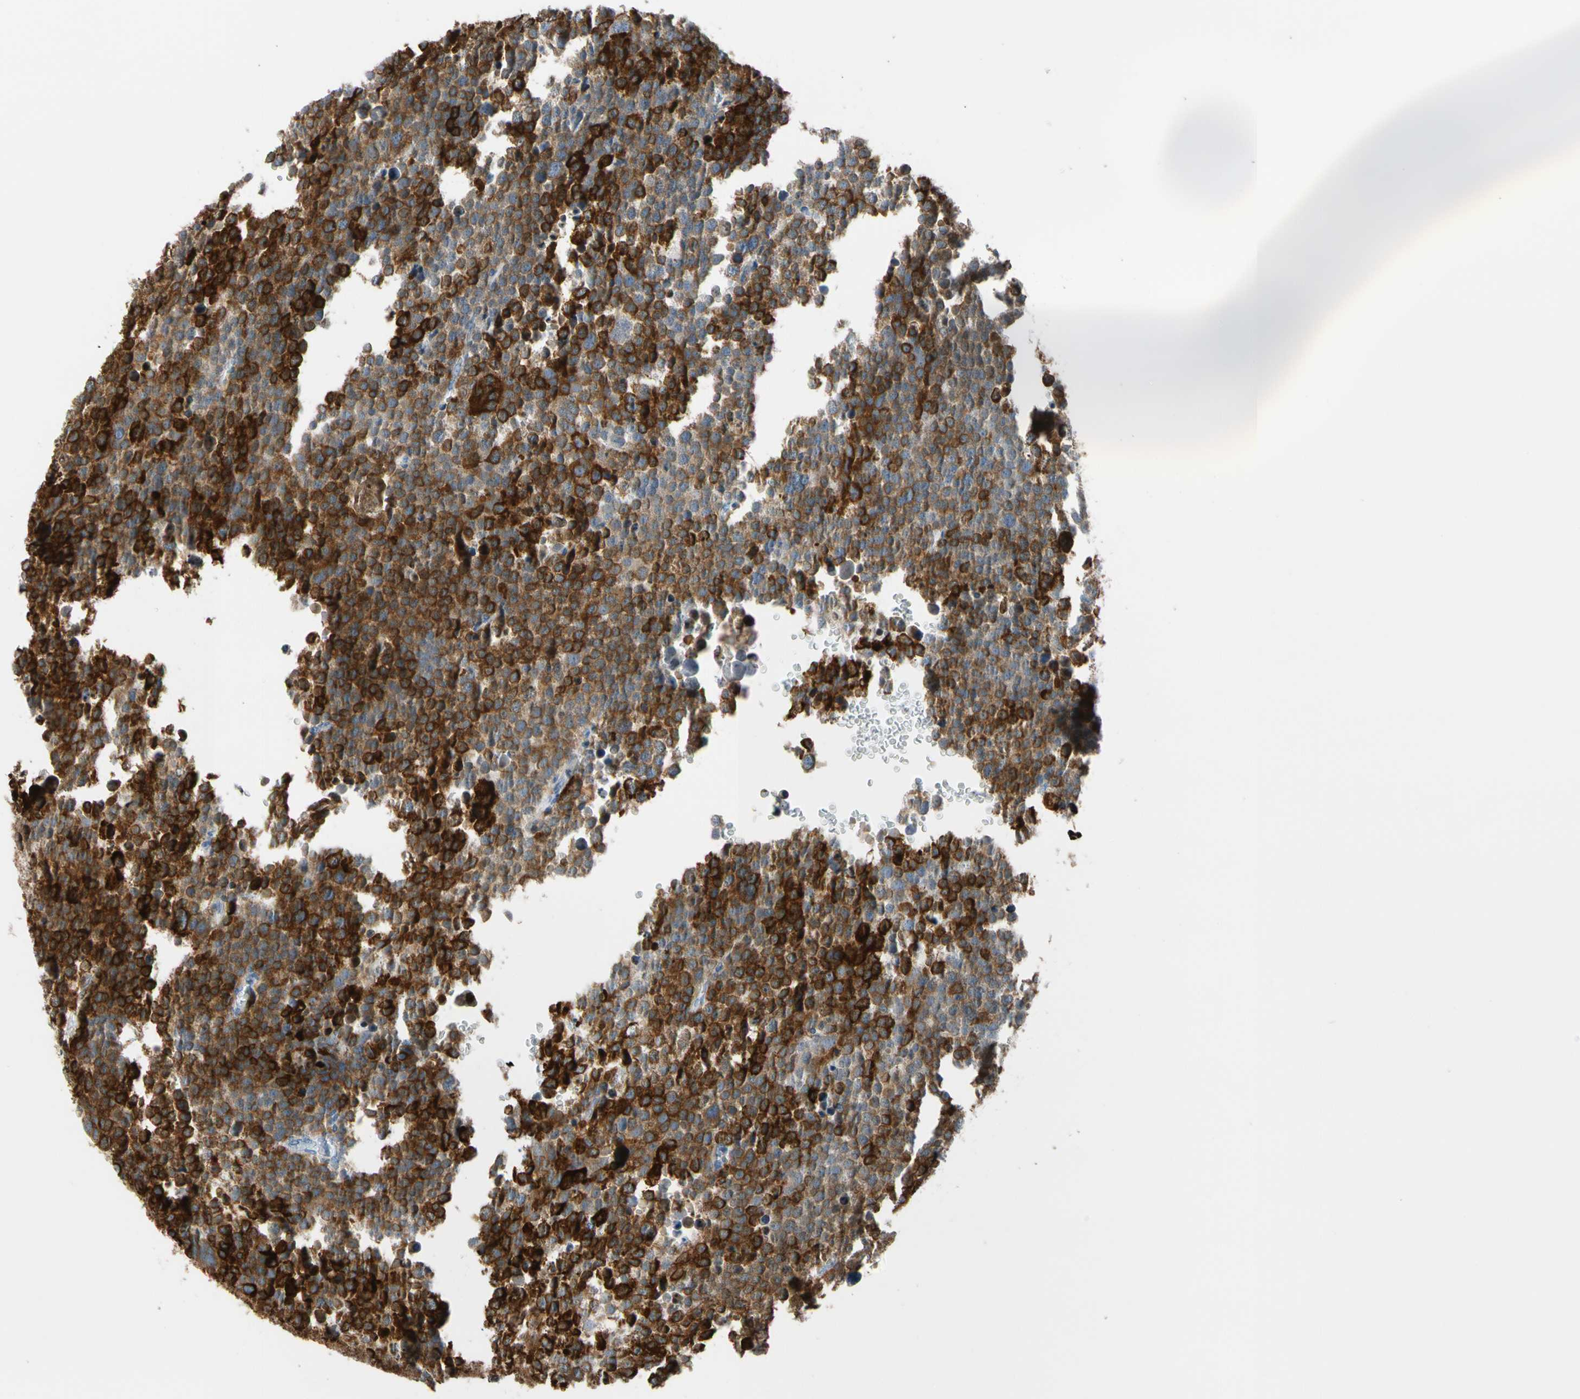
{"staining": {"intensity": "strong", "quantity": "25%-75%", "location": "cytoplasmic/membranous"}, "tissue": "testis cancer", "cell_type": "Tumor cells", "image_type": "cancer", "snomed": [{"axis": "morphology", "description": "Seminoma, NOS"}, {"axis": "topography", "description": "Testis"}], "caption": "High-power microscopy captured an IHC micrograph of testis cancer, revealing strong cytoplasmic/membranous expression in about 25%-75% of tumor cells.", "gene": "LRPAP1", "patient": {"sex": "male", "age": 71}}